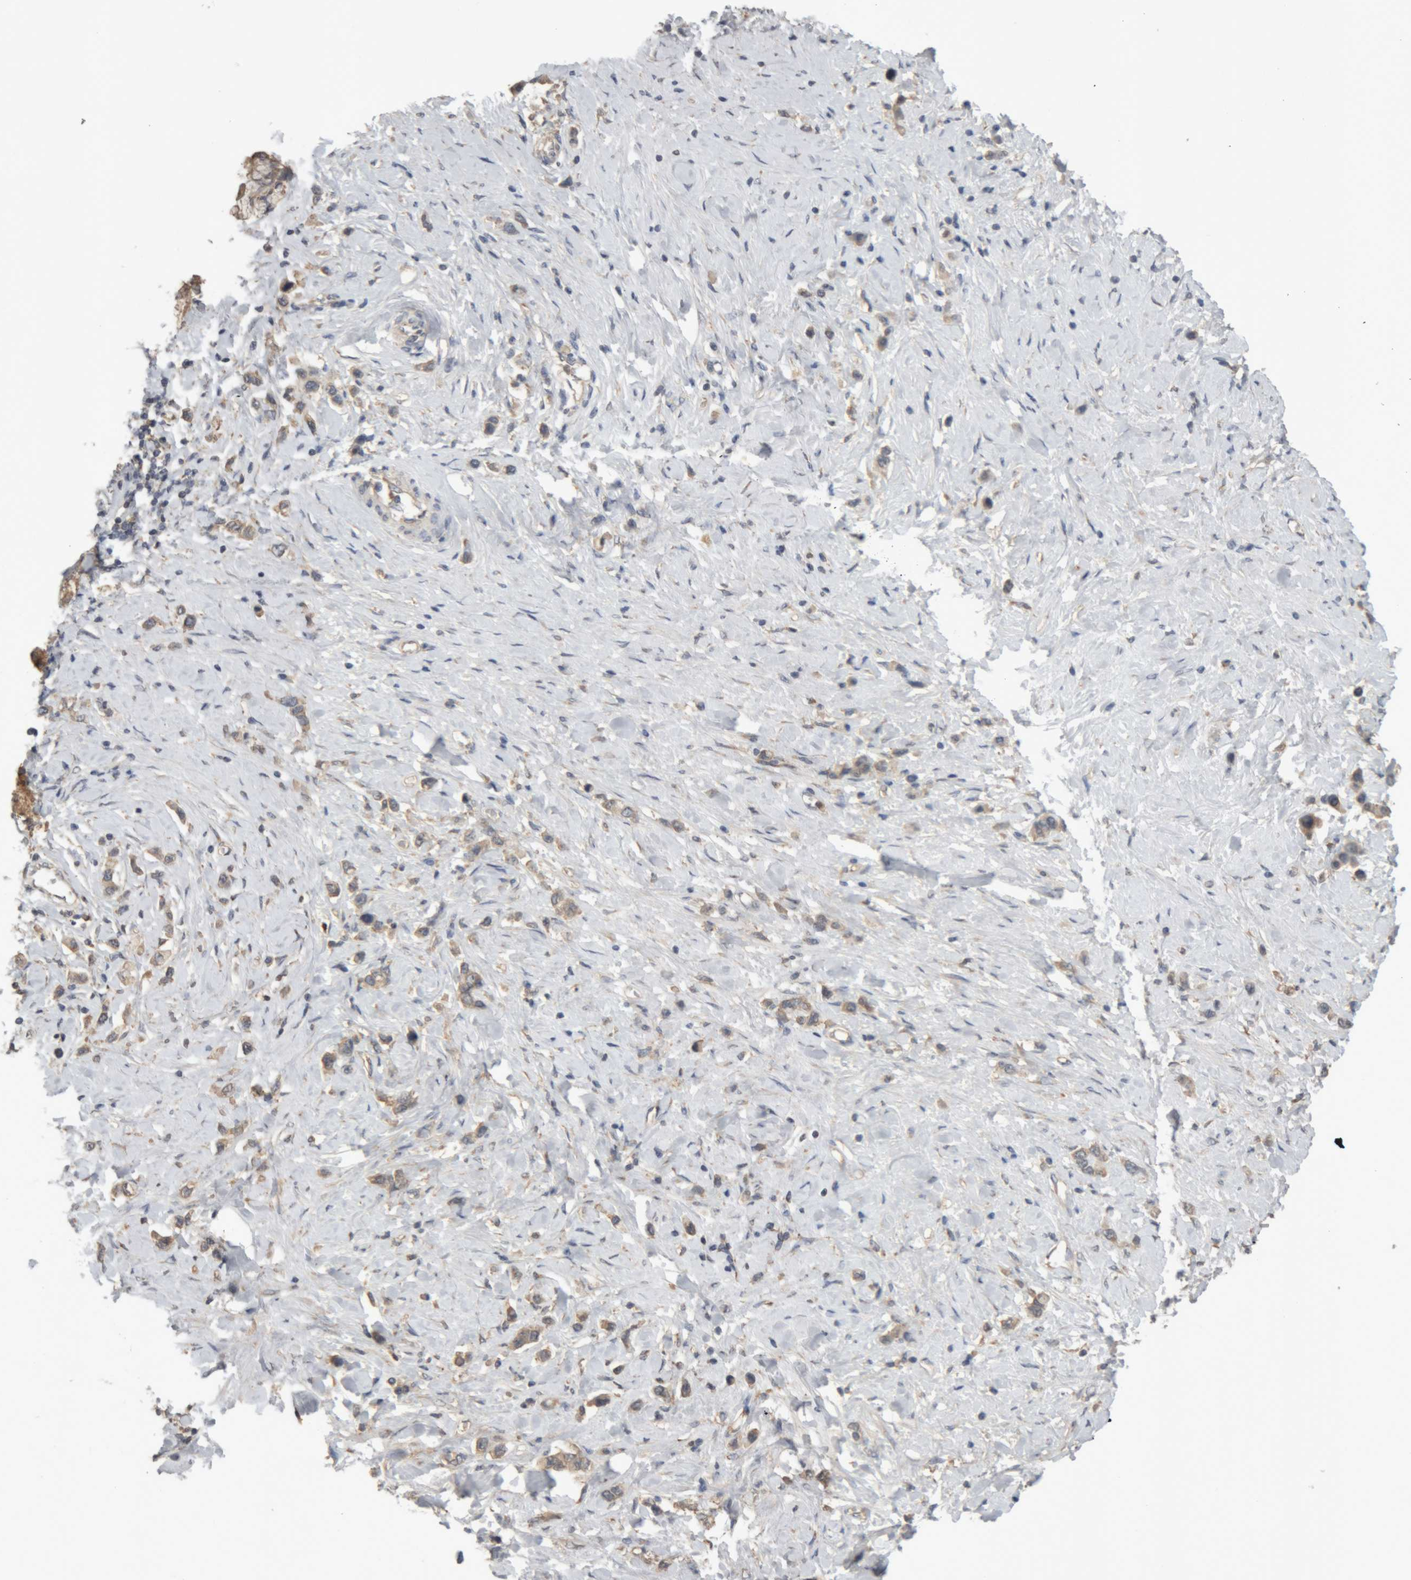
{"staining": {"intensity": "weak", "quantity": ">75%", "location": "cytoplasmic/membranous"}, "tissue": "stomach cancer", "cell_type": "Tumor cells", "image_type": "cancer", "snomed": [{"axis": "morphology", "description": "Adenocarcinoma, NOS"}, {"axis": "topography", "description": "Stomach"}], "caption": "Weak cytoplasmic/membranous expression for a protein is present in approximately >75% of tumor cells of adenocarcinoma (stomach) using immunohistochemistry (IHC).", "gene": "TMED7", "patient": {"sex": "female", "age": 65}}